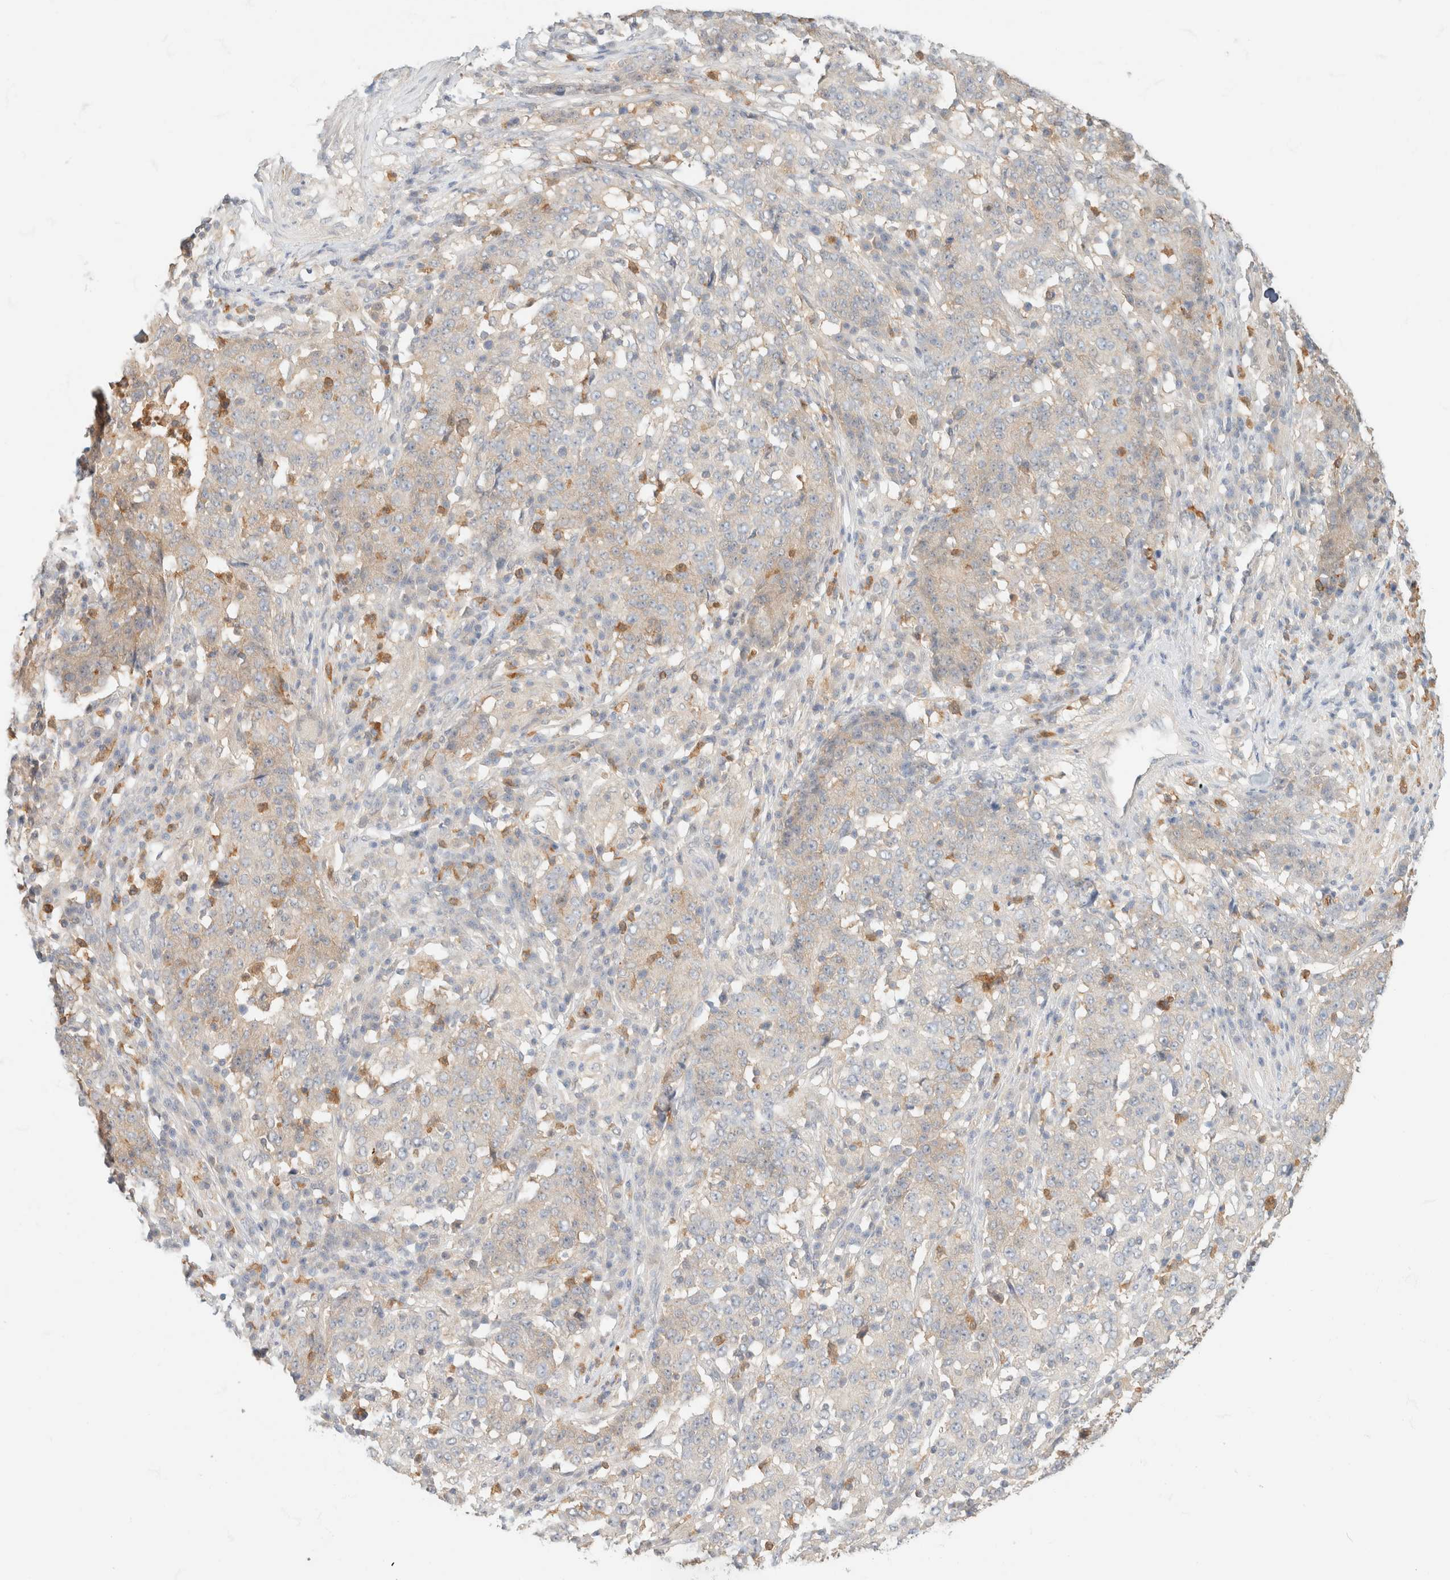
{"staining": {"intensity": "weak", "quantity": "<25%", "location": "cytoplasmic/membranous"}, "tissue": "stomach cancer", "cell_type": "Tumor cells", "image_type": "cancer", "snomed": [{"axis": "morphology", "description": "Adenocarcinoma, NOS"}, {"axis": "topography", "description": "Stomach"}], "caption": "Protein analysis of stomach adenocarcinoma demonstrates no significant positivity in tumor cells. (Stains: DAB immunohistochemistry with hematoxylin counter stain, Microscopy: brightfield microscopy at high magnification).", "gene": "GPI", "patient": {"sex": "male", "age": 59}}